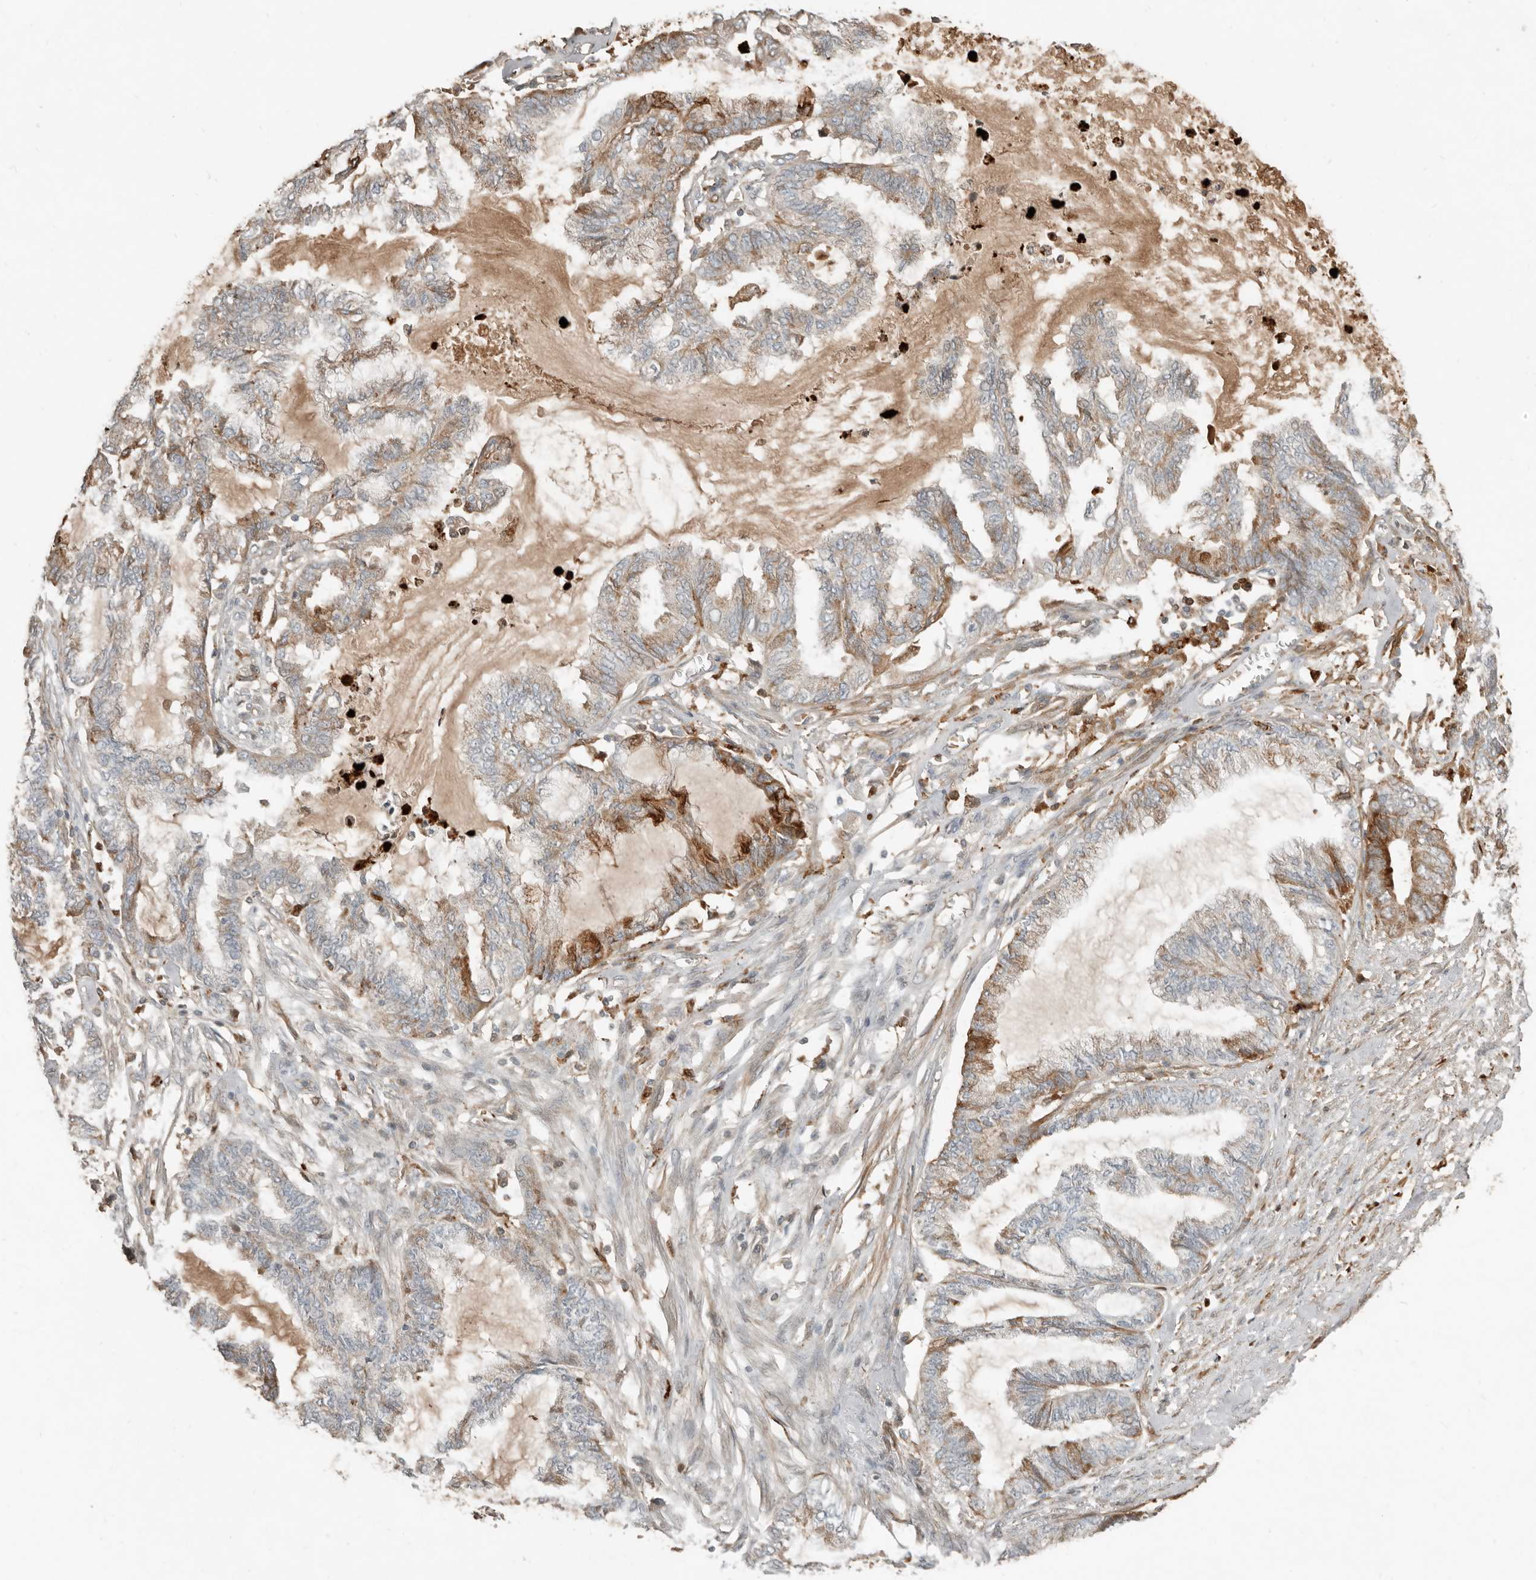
{"staining": {"intensity": "moderate", "quantity": "25%-75%", "location": "cytoplasmic/membranous"}, "tissue": "endometrial cancer", "cell_type": "Tumor cells", "image_type": "cancer", "snomed": [{"axis": "morphology", "description": "Adenocarcinoma, NOS"}, {"axis": "topography", "description": "Endometrium"}], "caption": "A medium amount of moderate cytoplasmic/membranous expression is appreciated in approximately 25%-75% of tumor cells in endometrial adenocarcinoma tissue.", "gene": "KLHL38", "patient": {"sex": "female", "age": 86}}